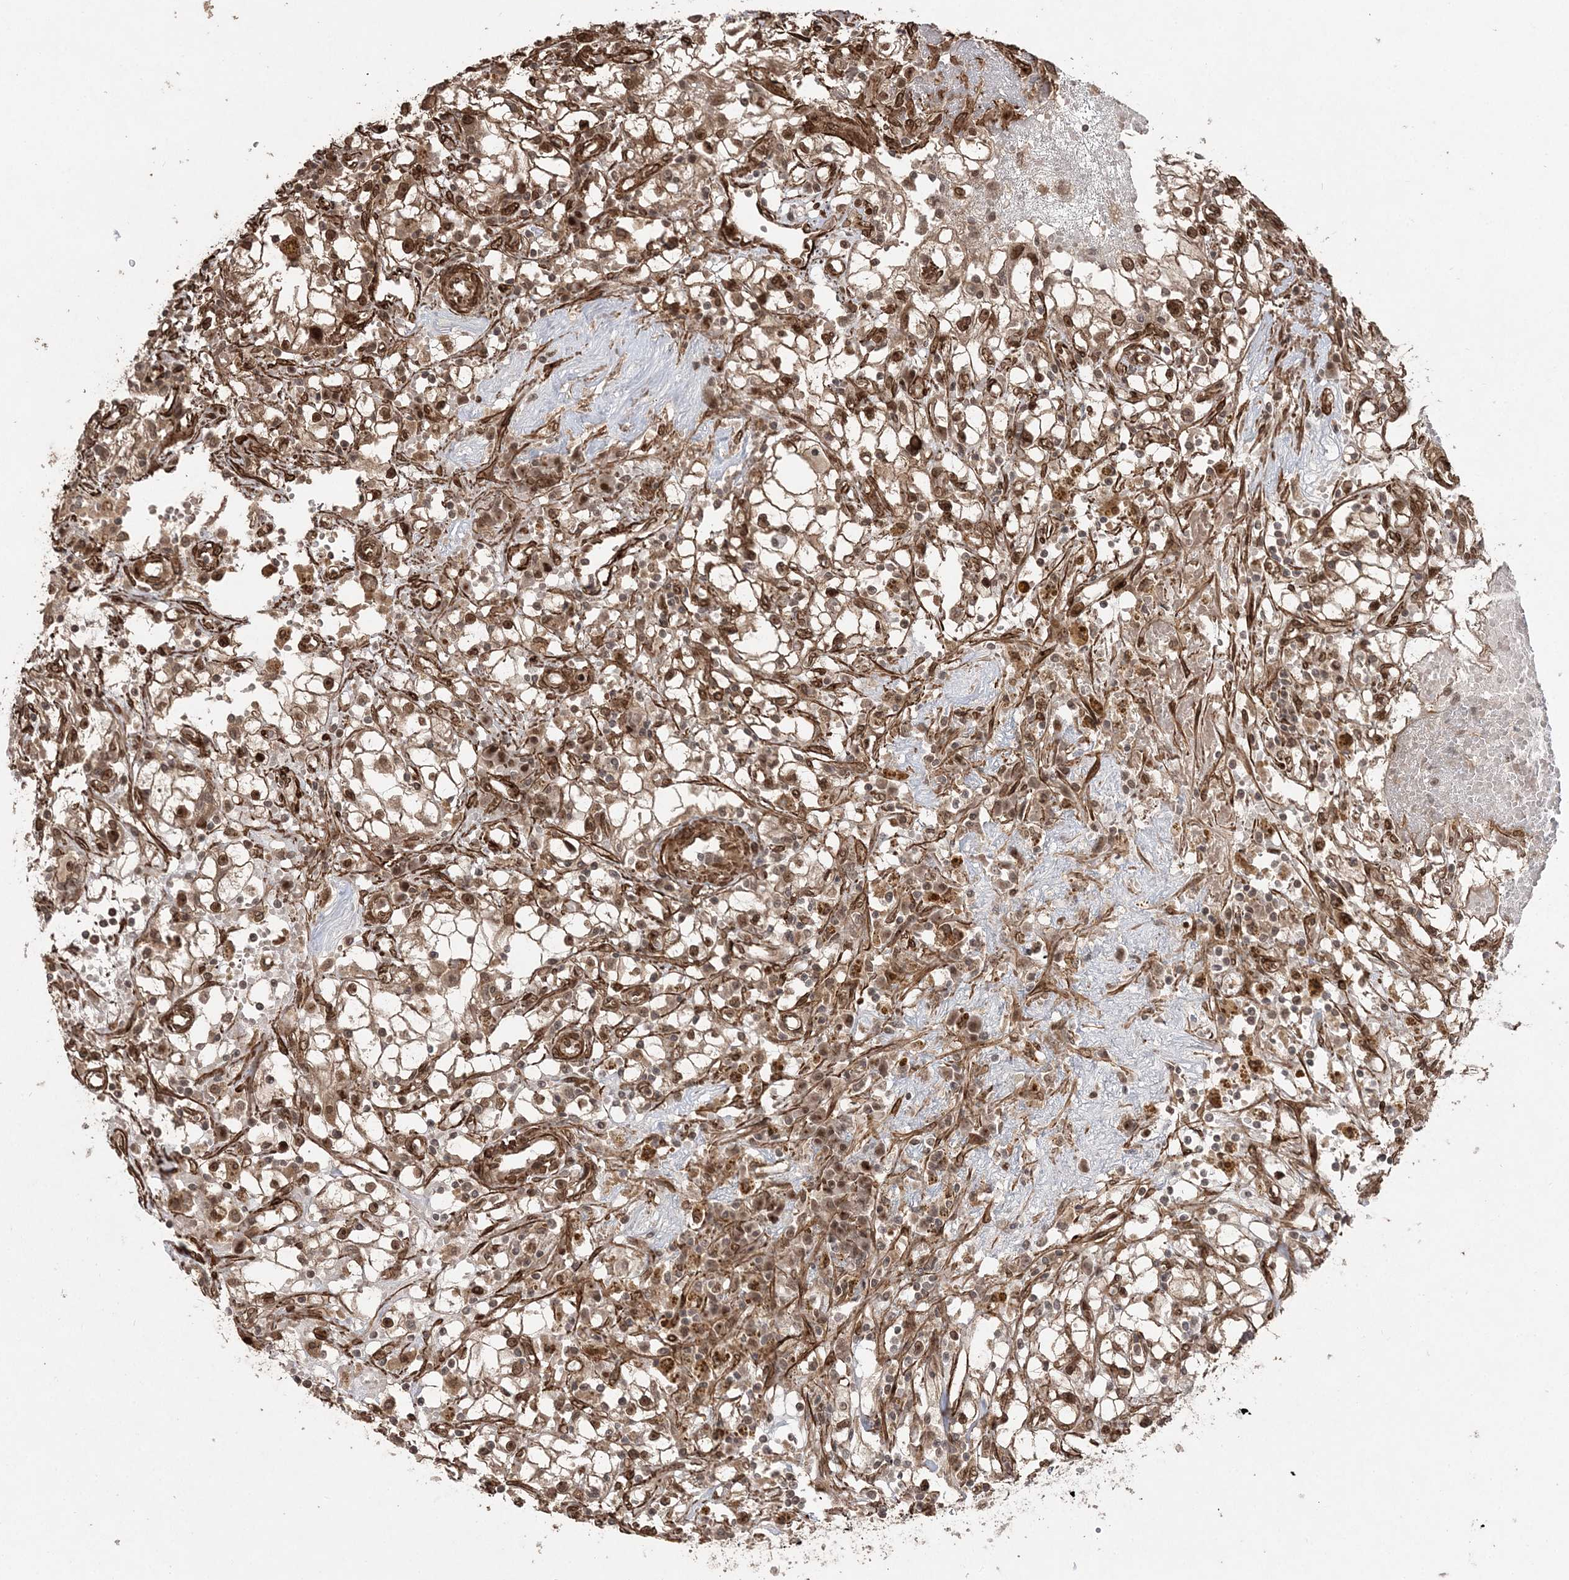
{"staining": {"intensity": "moderate", "quantity": ">75%", "location": "cytoplasmic/membranous,nuclear"}, "tissue": "renal cancer", "cell_type": "Tumor cells", "image_type": "cancer", "snomed": [{"axis": "morphology", "description": "Adenocarcinoma, NOS"}, {"axis": "topography", "description": "Kidney"}], "caption": "IHC of human adenocarcinoma (renal) demonstrates medium levels of moderate cytoplasmic/membranous and nuclear expression in about >75% of tumor cells.", "gene": "ETAA1", "patient": {"sex": "male", "age": 56}}